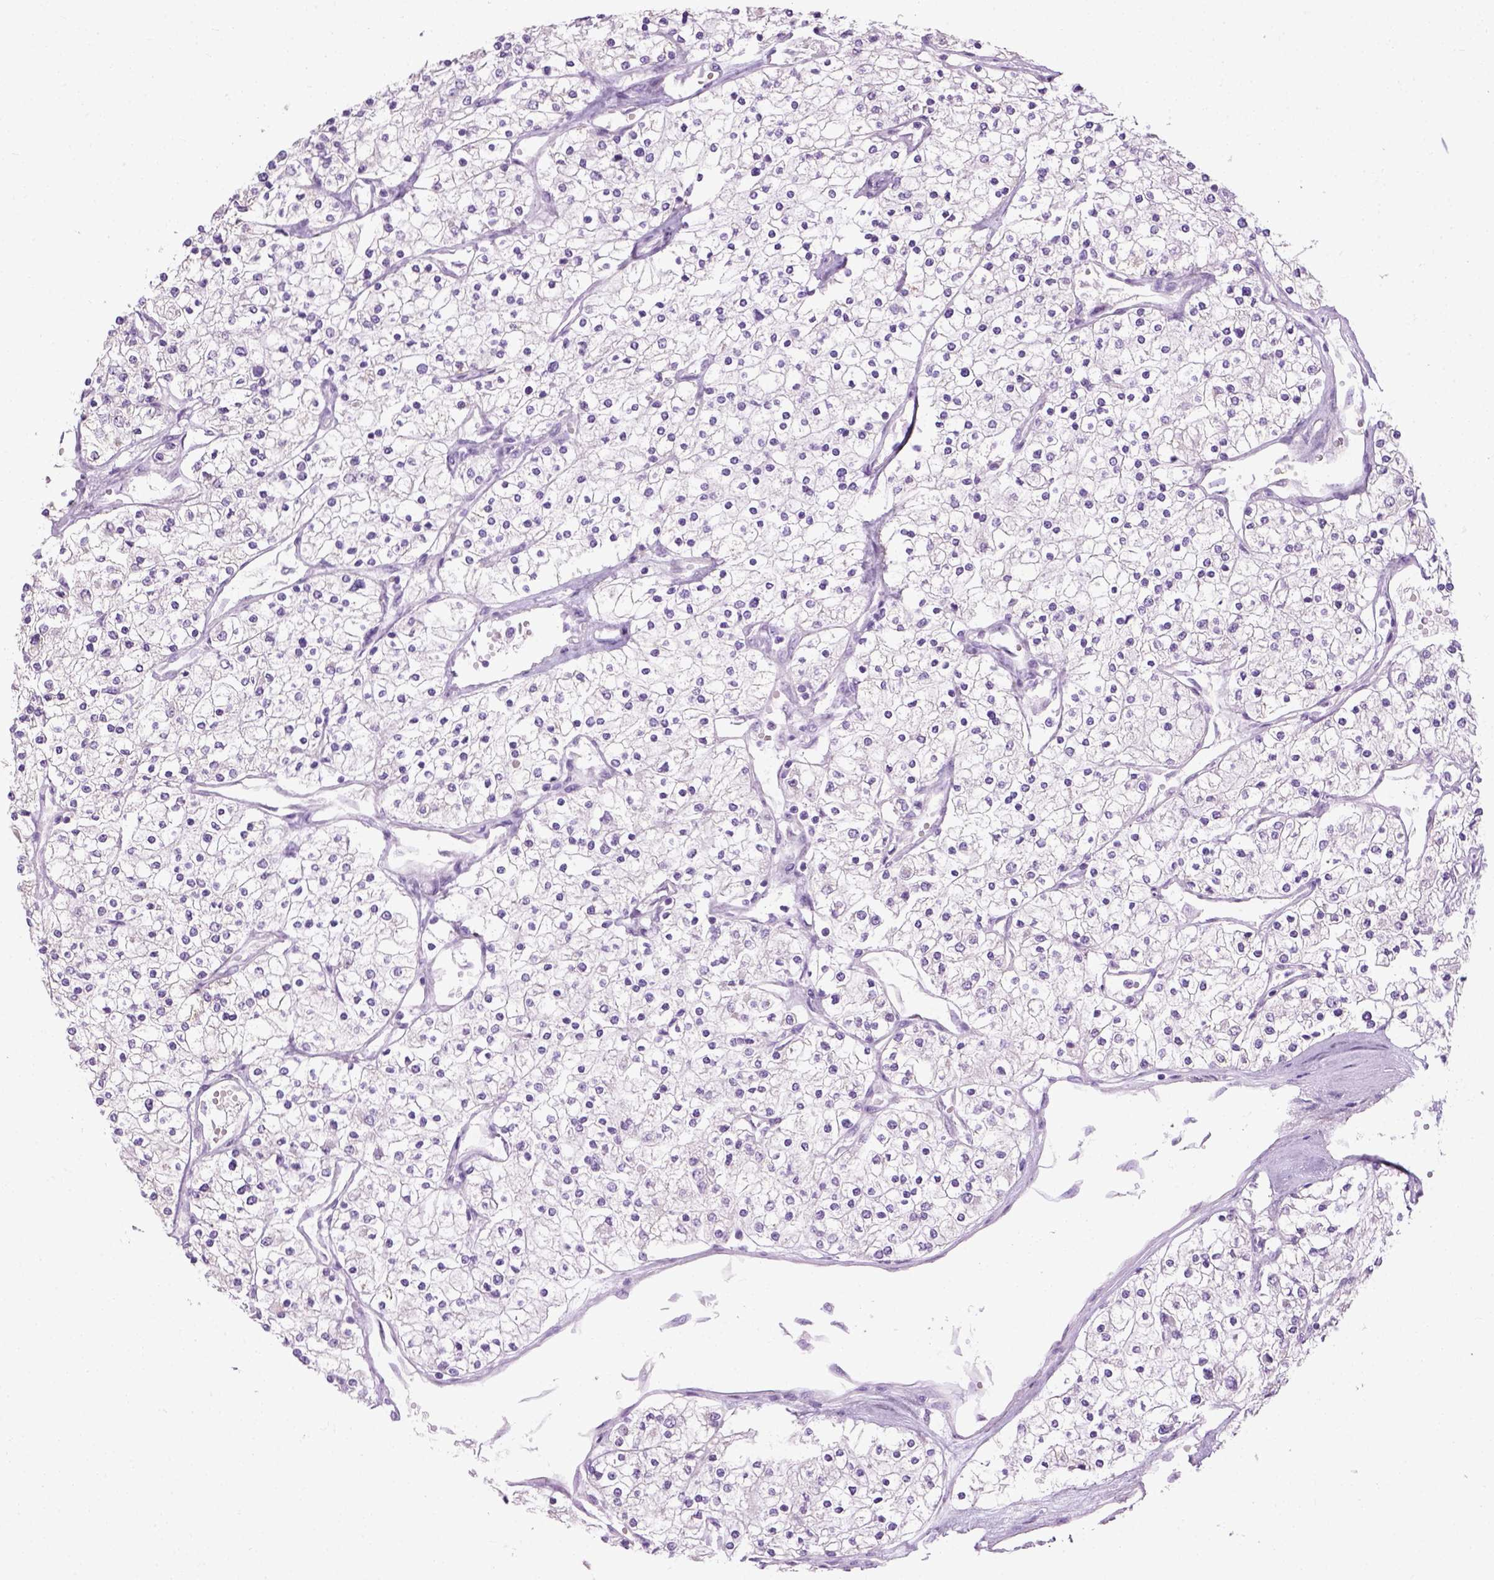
{"staining": {"intensity": "negative", "quantity": "none", "location": "none"}, "tissue": "renal cancer", "cell_type": "Tumor cells", "image_type": "cancer", "snomed": [{"axis": "morphology", "description": "Adenocarcinoma, NOS"}, {"axis": "topography", "description": "Kidney"}], "caption": "DAB (3,3'-diaminobenzidine) immunohistochemical staining of renal cancer shows no significant positivity in tumor cells.", "gene": "CYP24A1", "patient": {"sex": "male", "age": 80}}